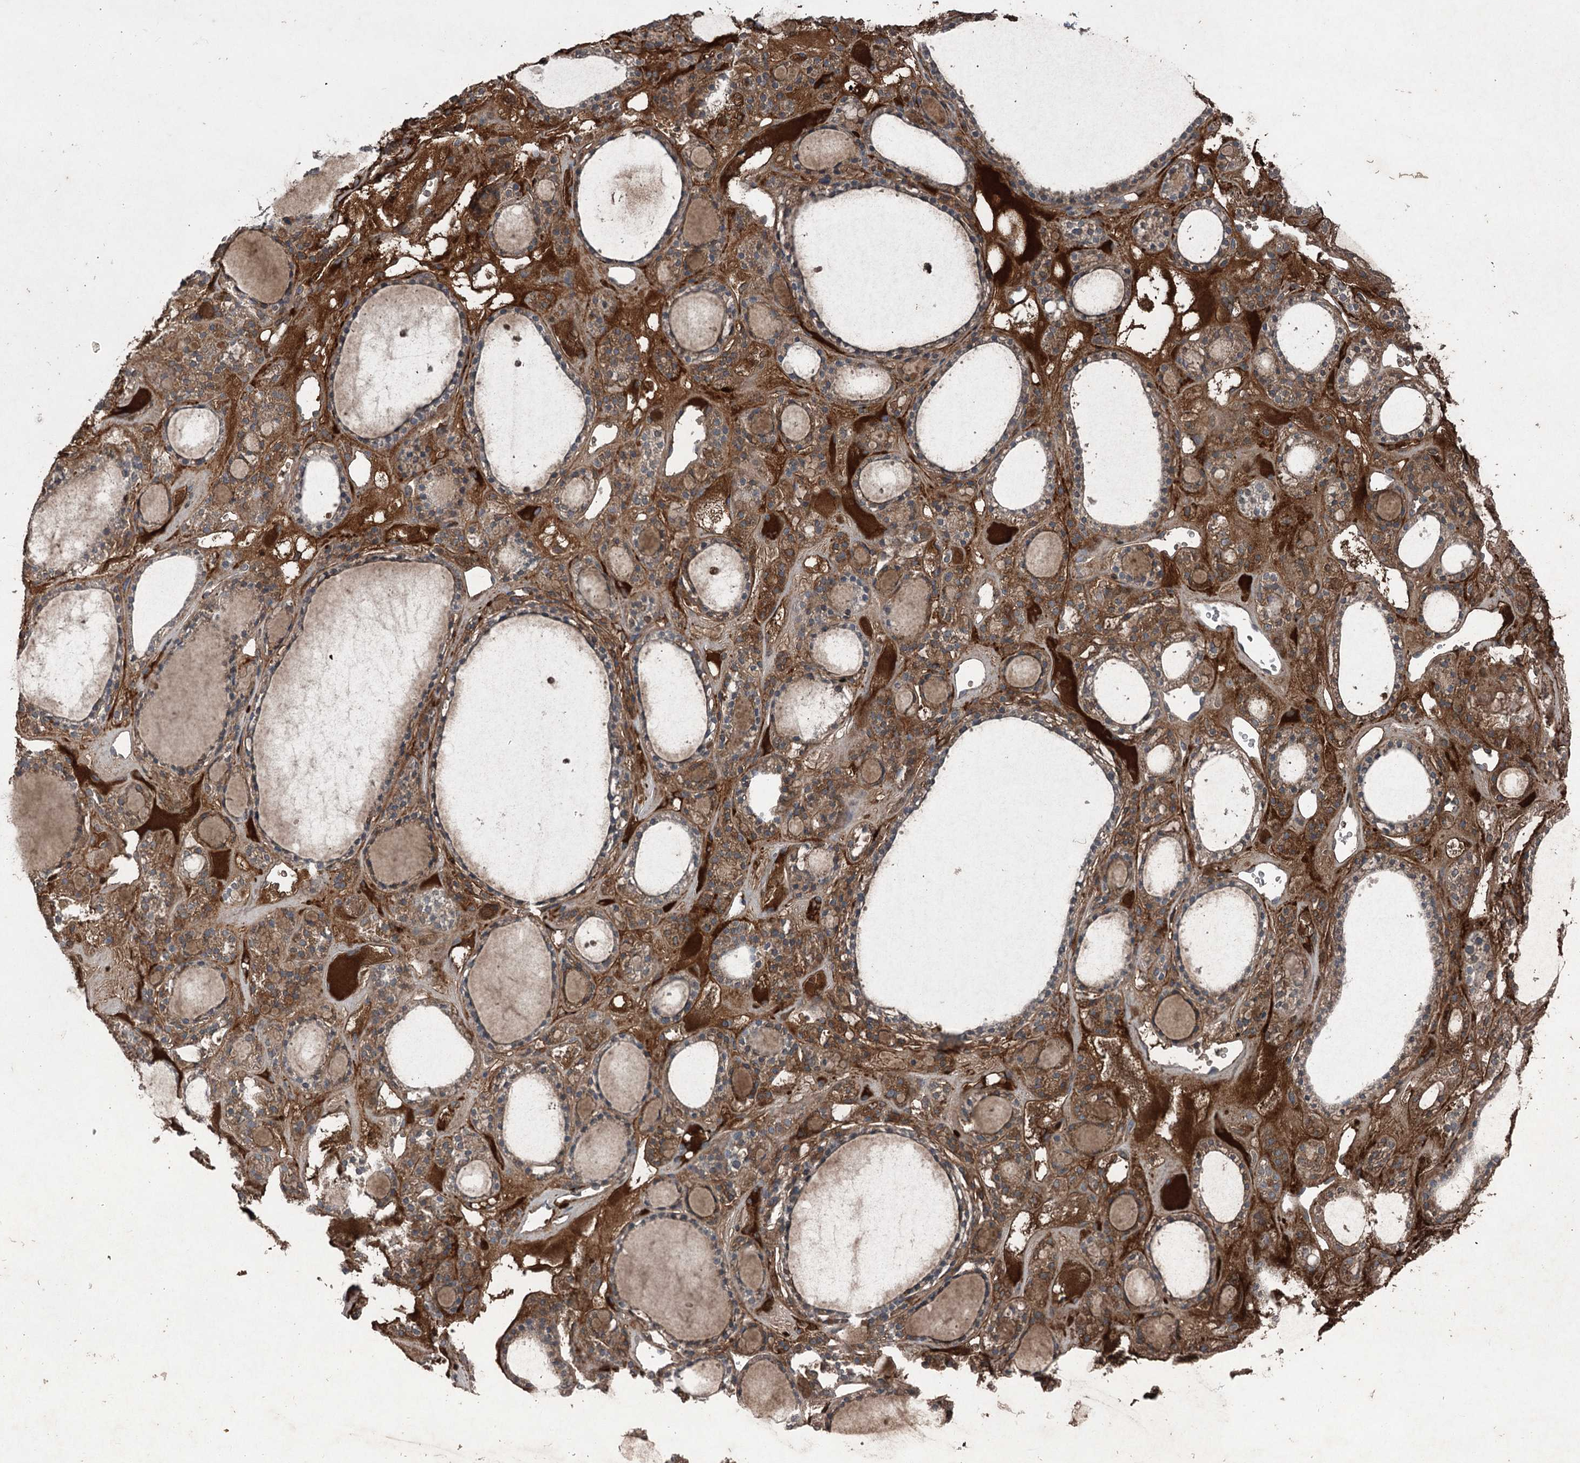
{"staining": {"intensity": "moderate", "quantity": "25%-75%", "location": "cytoplasmic/membranous"}, "tissue": "thyroid gland", "cell_type": "Glandular cells", "image_type": "normal", "snomed": [{"axis": "morphology", "description": "Normal tissue, NOS"}, {"axis": "topography", "description": "Thyroid gland"}], "caption": "This histopathology image shows IHC staining of normal thyroid gland, with medium moderate cytoplasmic/membranous positivity in about 25%-75% of glandular cells.", "gene": "PGLYRP2", "patient": {"sex": "female", "age": 28}}